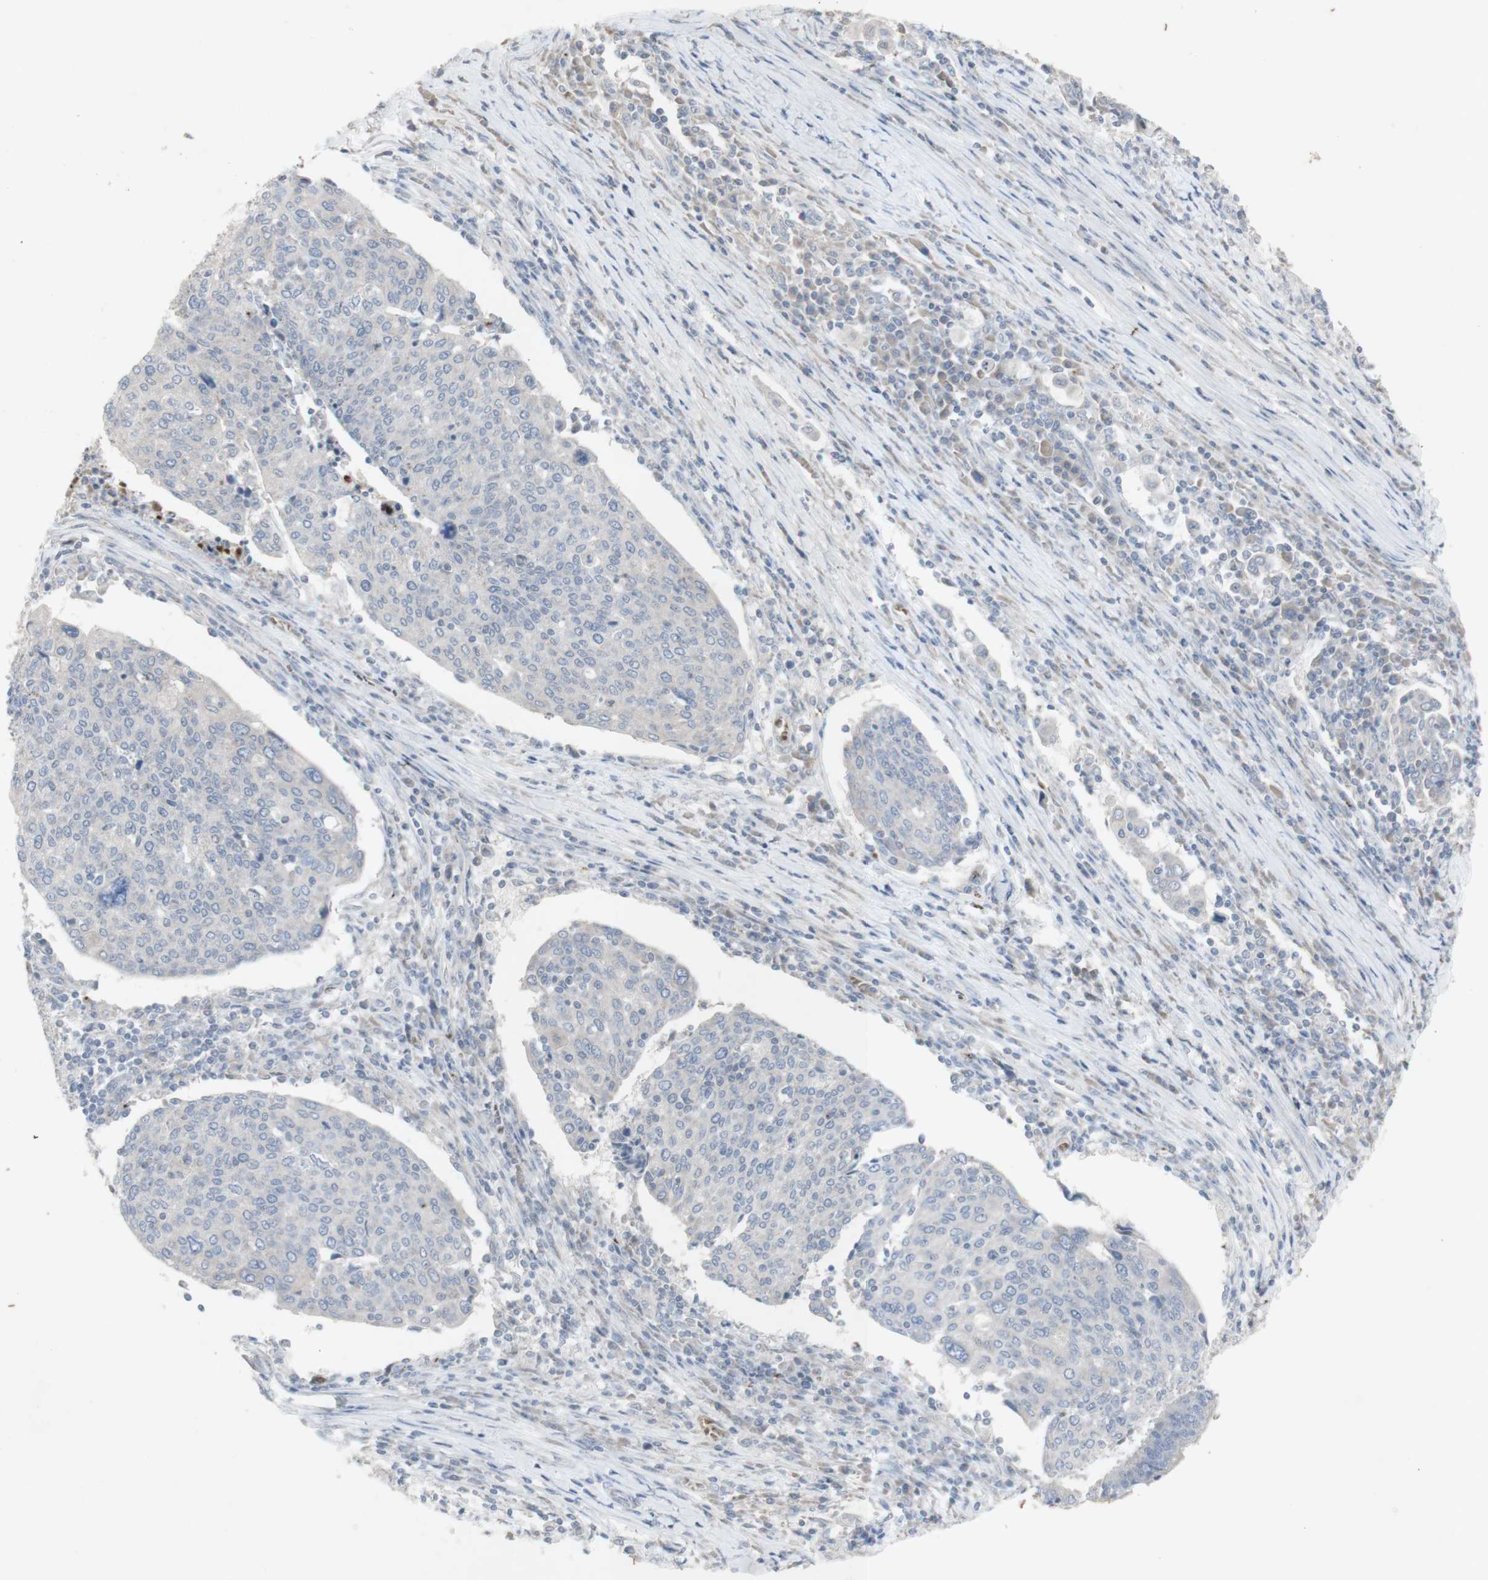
{"staining": {"intensity": "negative", "quantity": "none", "location": "none"}, "tissue": "cervical cancer", "cell_type": "Tumor cells", "image_type": "cancer", "snomed": [{"axis": "morphology", "description": "Squamous cell carcinoma, NOS"}, {"axis": "topography", "description": "Cervix"}], "caption": "This is an immunohistochemistry photomicrograph of cervical cancer. There is no staining in tumor cells.", "gene": "INS", "patient": {"sex": "female", "age": 40}}